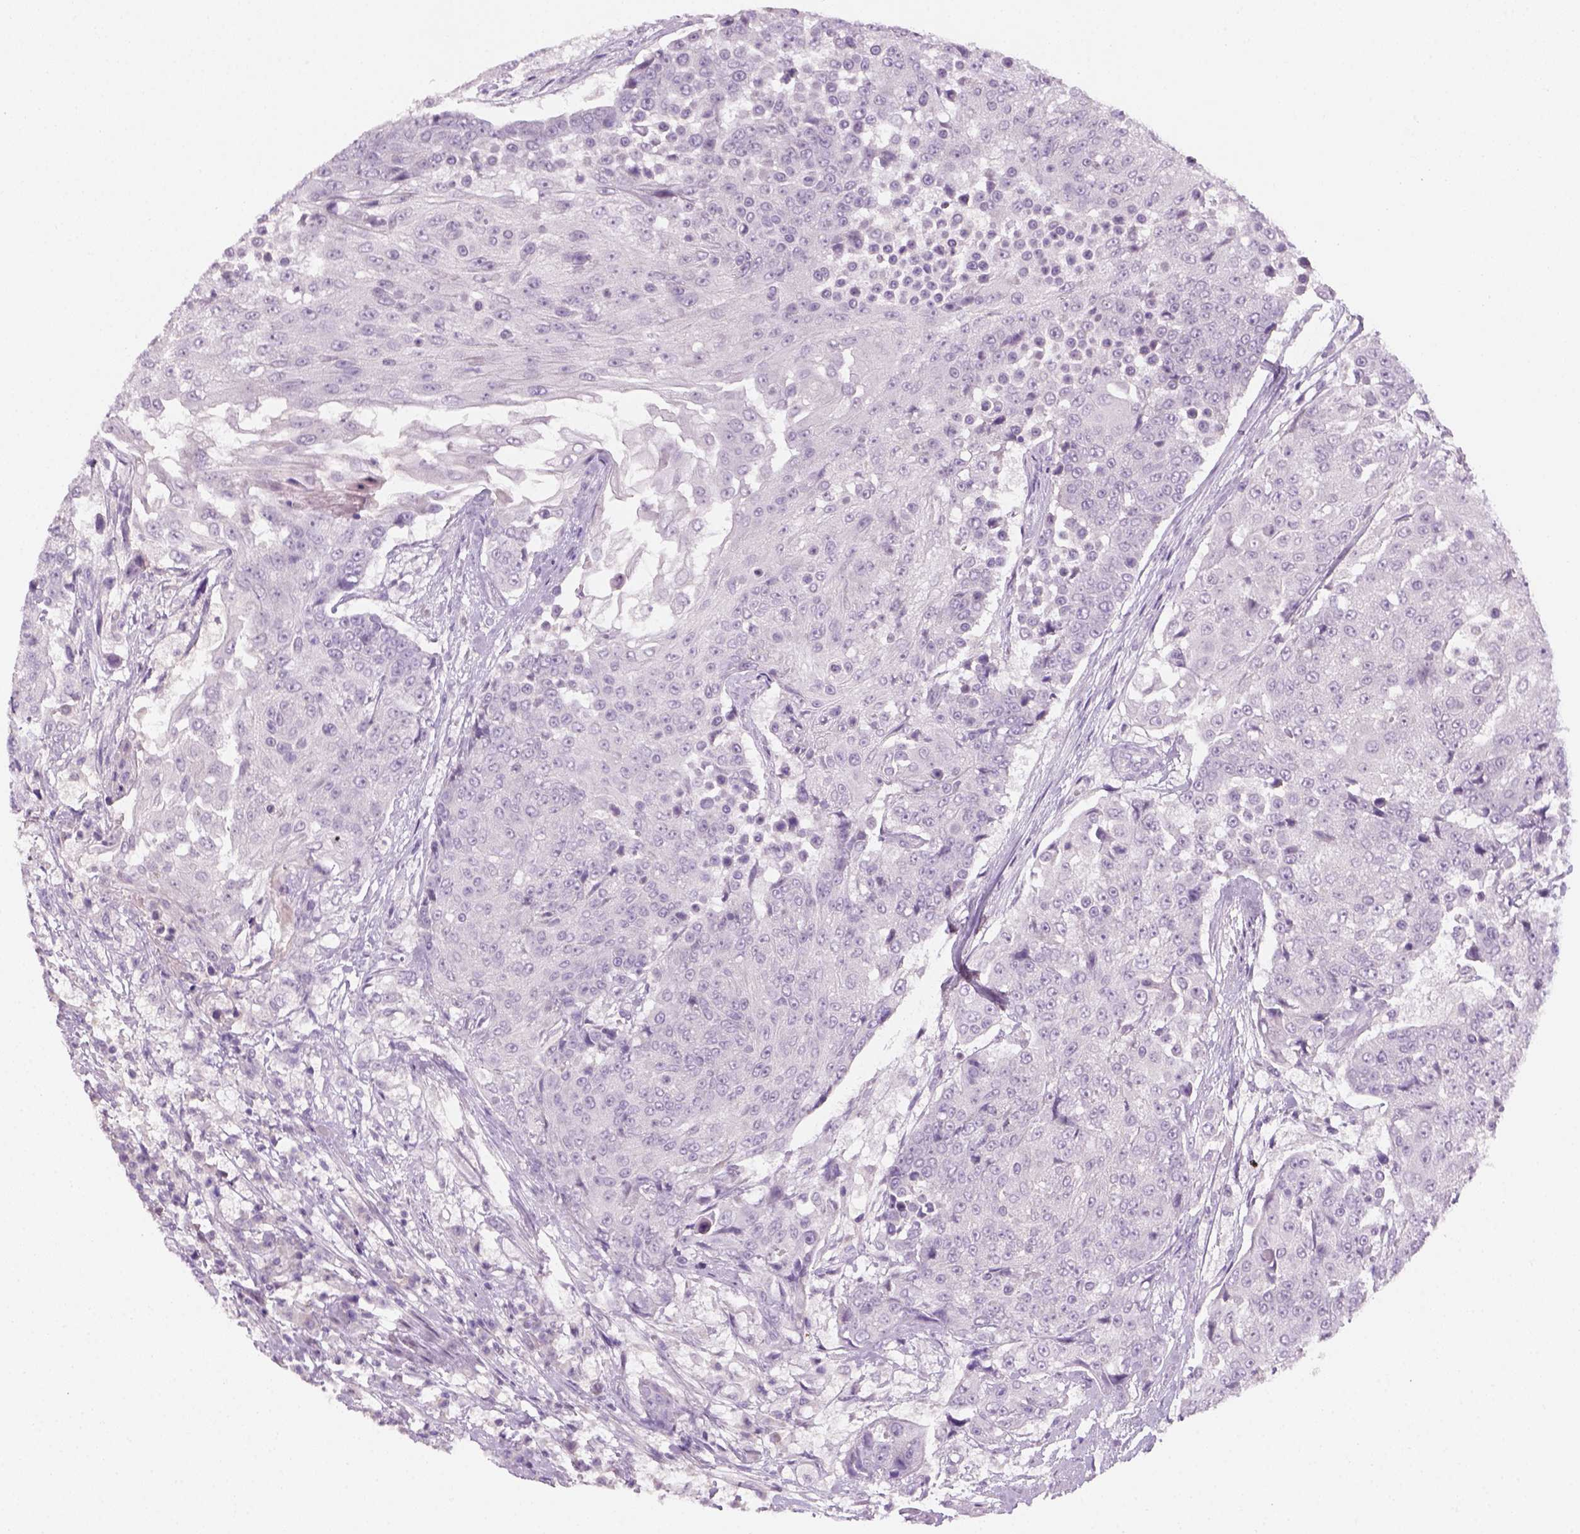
{"staining": {"intensity": "negative", "quantity": "none", "location": "none"}, "tissue": "urothelial cancer", "cell_type": "Tumor cells", "image_type": "cancer", "snomed": [{"axis": "morphology", "description": "Urothelial carcinoma, High grade"}, {"axis": "topography", "description": "Urinary bladder"}], "caption": "This image is of urothelial cancer stained with IHC to label a protein in brown with the nuclei are counter-stained blue. There is no positivity in tumor cells.", "gene": "GFI1B", "patient": {"sex": "female", "age": 63}}